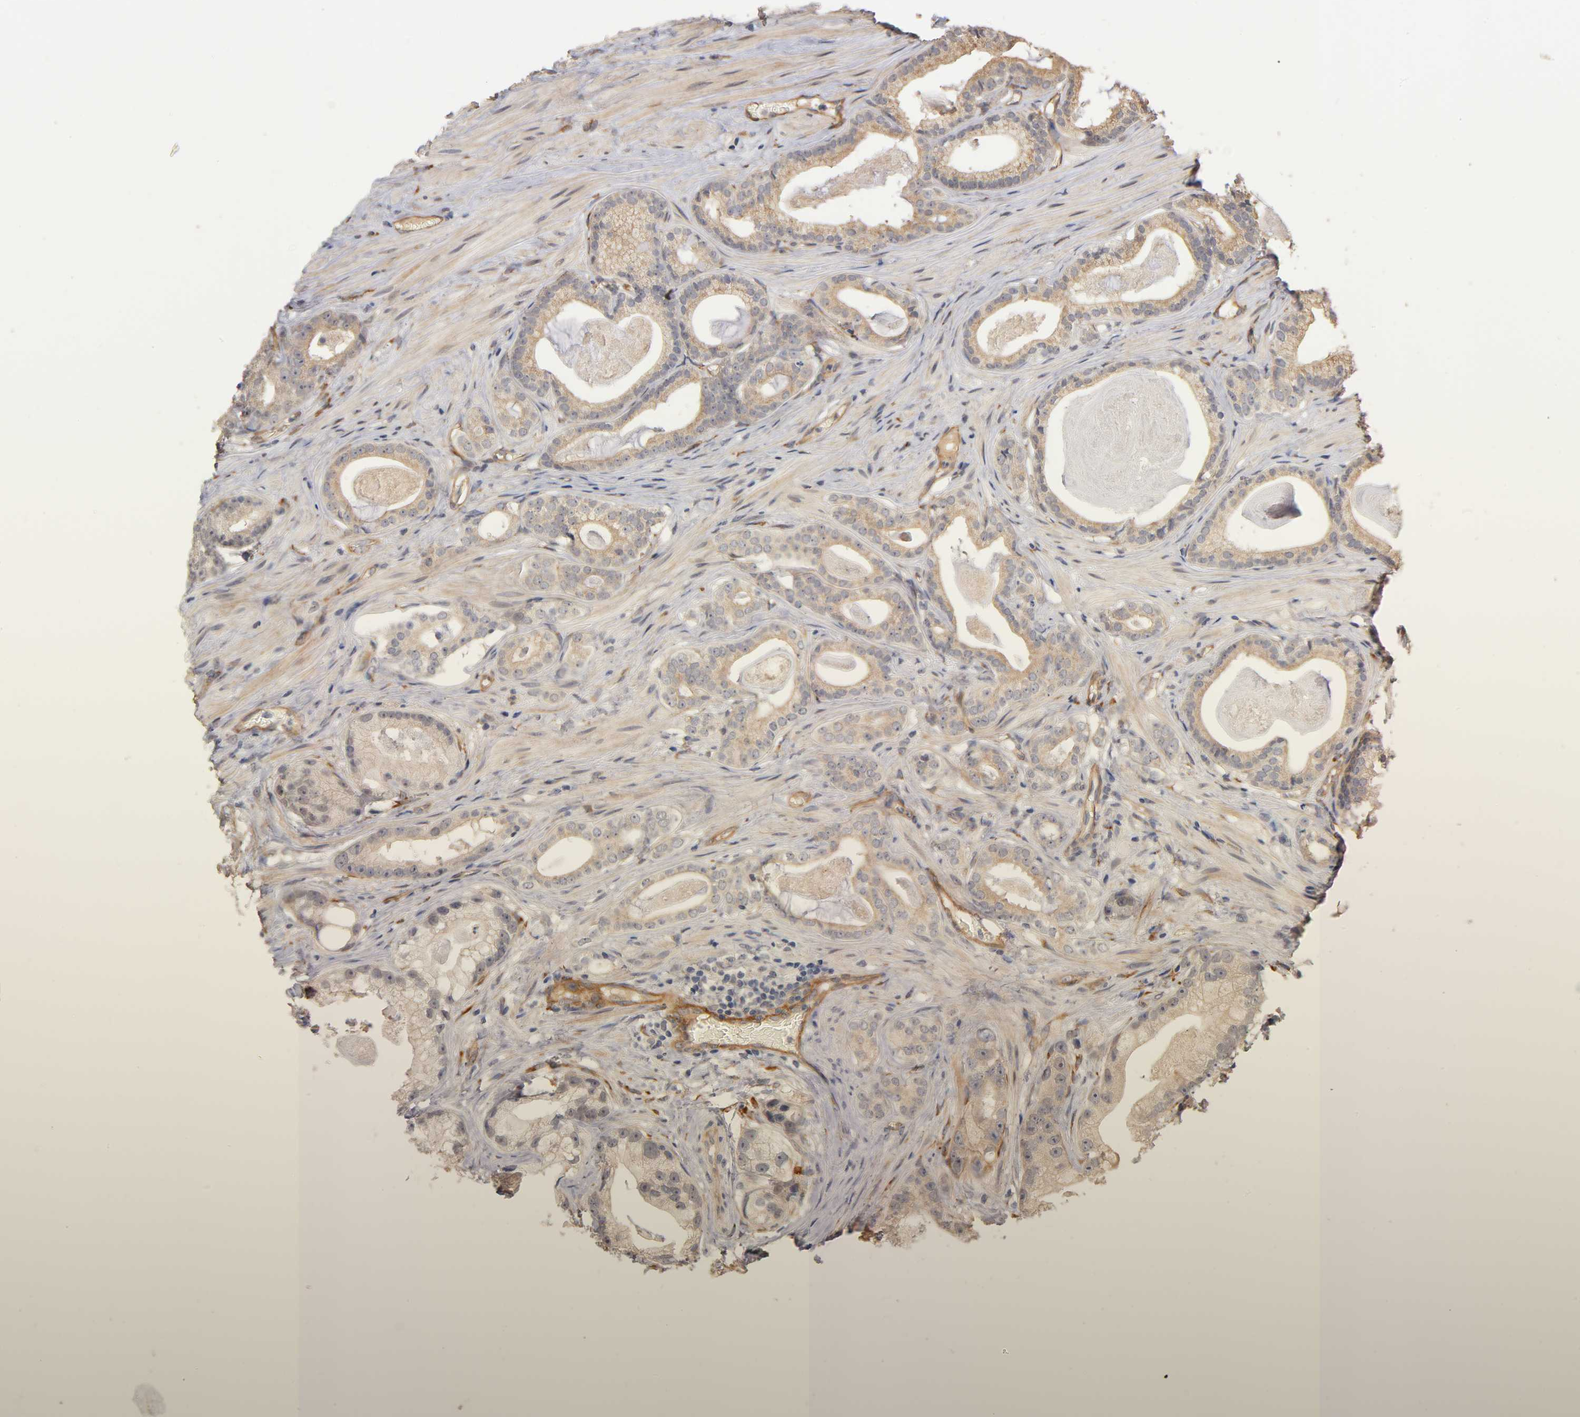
{"staining": {"intensity": "weak", "quantity": "<25%", "location": "cytoplasmic/membranous"}, "tissue": "prostate cancer", "cell_type": "Tumor cells", "image_type": "cancer", "snomed": [{"axis": "morphology", "description": "Adenocarcinoma, Low grade"}, {"axis": "topography", "description": "Prostate"}], "caption": "High power microscopy micrograph of an immunohistochemistry histopathology image of prostate cancer (adenocarcinoma (low-grade)), revealing no significant expression in tumor cells.", "gene": "LAMB1", "patient": {"sex": "male", "age": 59}}